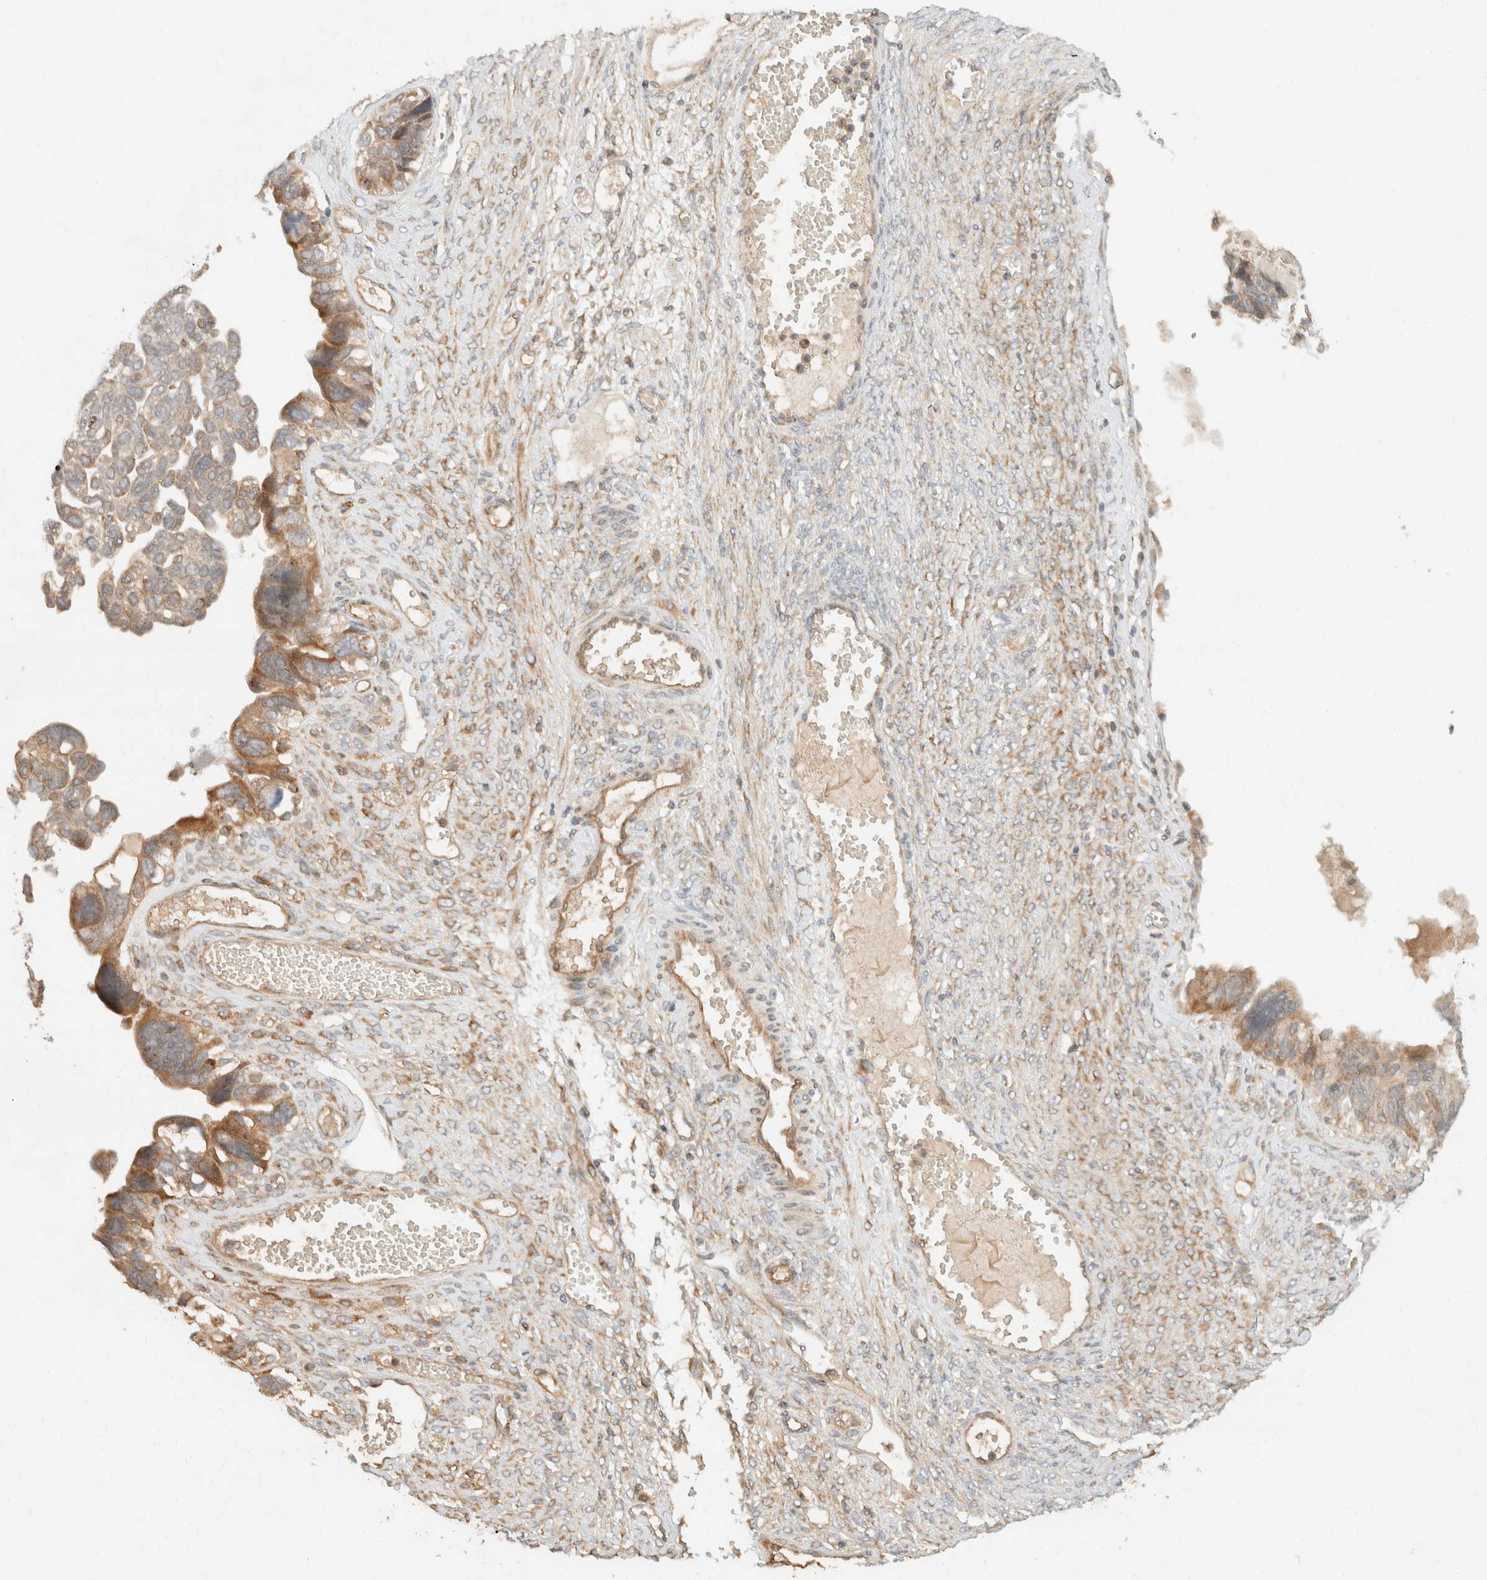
{"staining": {"intensity": "moderate", "quantity": "25%-75%", "location": "cytoplasmic/membranous"}, "tissue": "ovarian cancer", "cell_type": "Tumor cells", "image_type": "cancer", "snomed": [{"axis": "morphology", "description": "Cystadenocarcinoma, serous, NOS"}, {"axis": "topography", "description": "Ovary"}], "caption": "IHC micrograph of neoplastic tissue: human ovarian cancer (serous cystadenocarcinoma) stained using immunohistochemistry demonstrates medium levels of moderate protein expression localized specifically in the cytoplasmic/membranous of tumor cells, appearing as a cytoplasmic/membranous brown color.", "gene": "TACC1", "patient": {"sex": "female", "age": 79}}